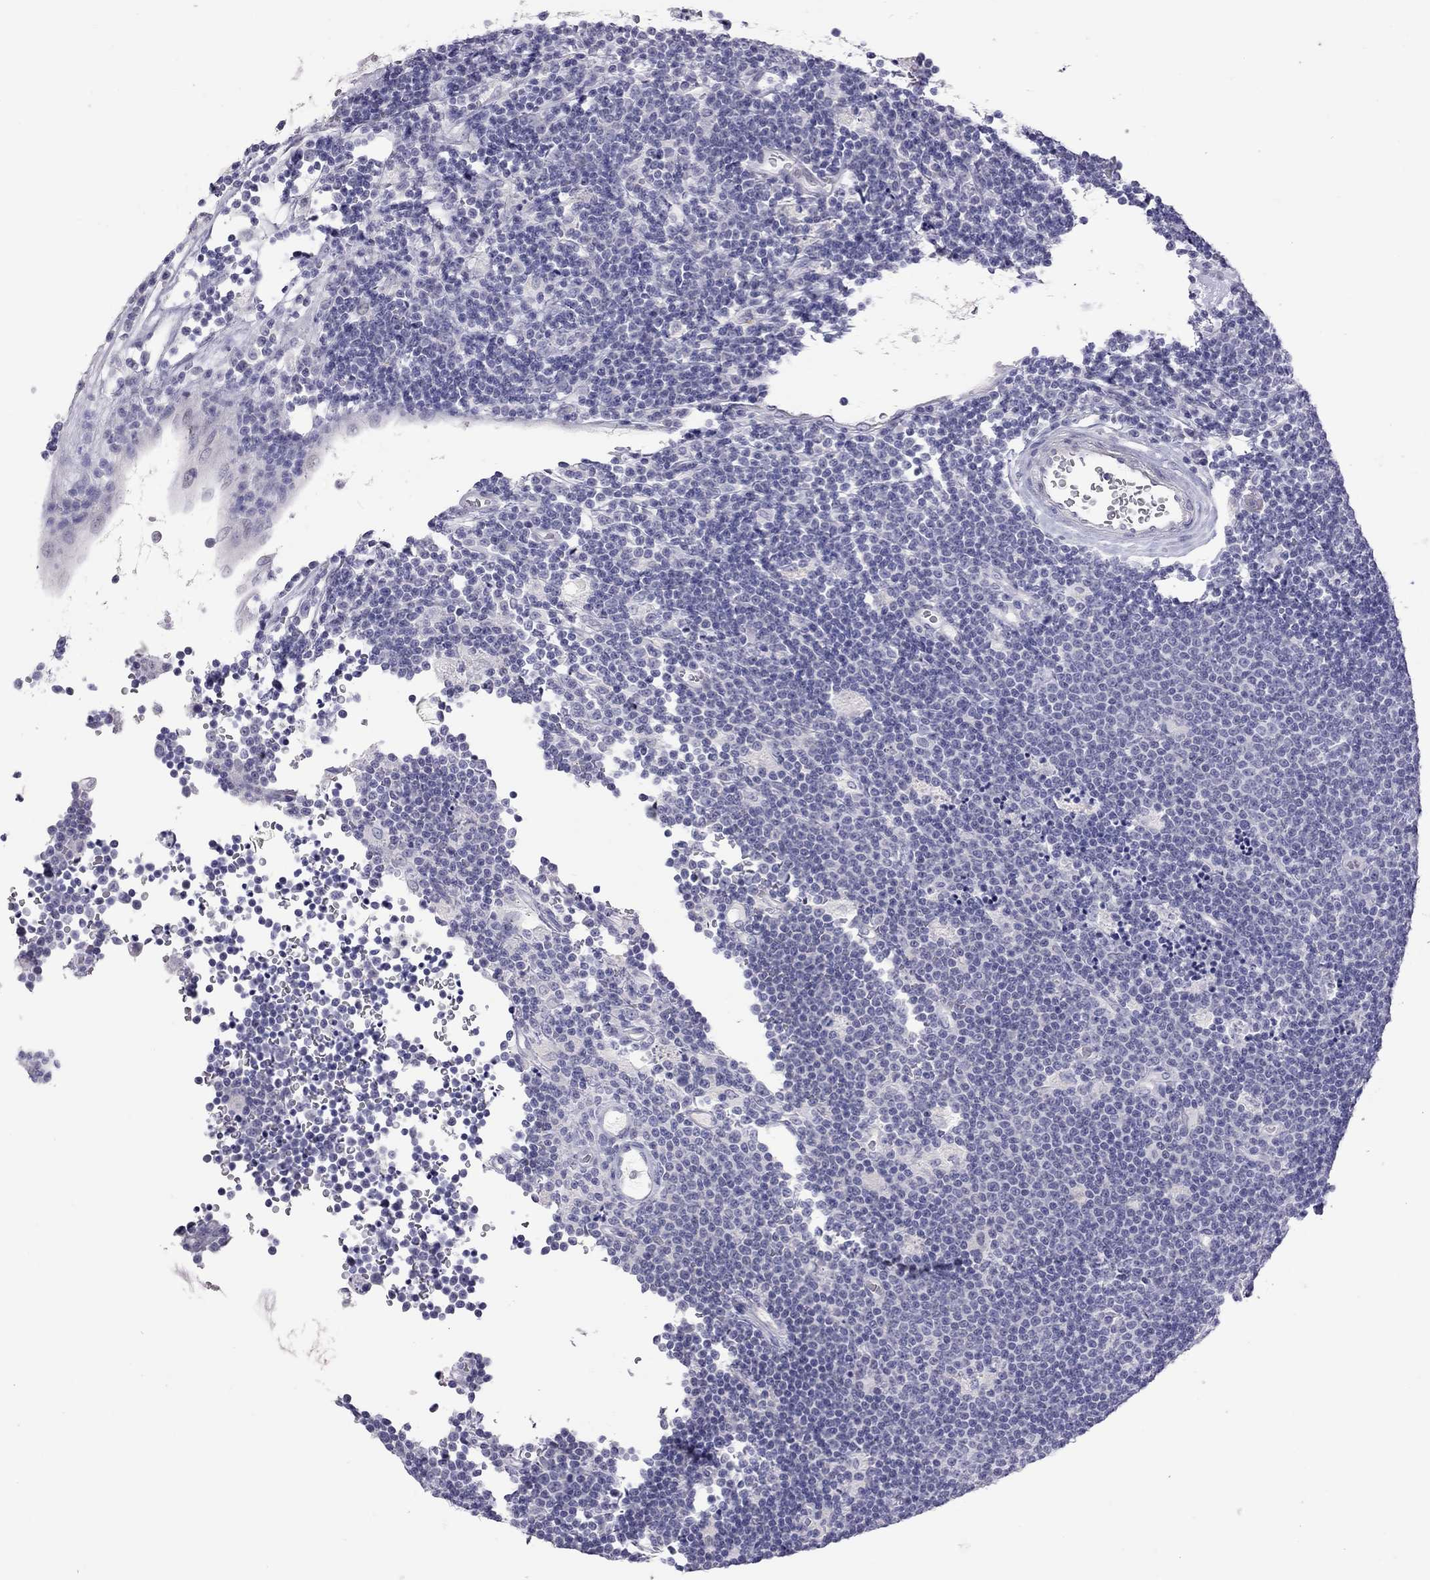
{"staining": {"intensity": "negative", "quantity": "none", "location": "none"}, "tissue": "lymphoma", "cell_type": "Tumor cells", "image_type": "cancer", "snomed": [{"axis": "morphology", "description": "Malignant lymphoma, non-Hodgkin's type, Low grade"}, {"axis": "topography", "description": "Brain"}], "caption": "Immunohistochemical staining of human low-grade malignant lymphoma, non-Hodgkin's type reveals no significant expression in tumor cells.", "gene": "MUC16", "patient": {"sex": "female", "age": 66}}